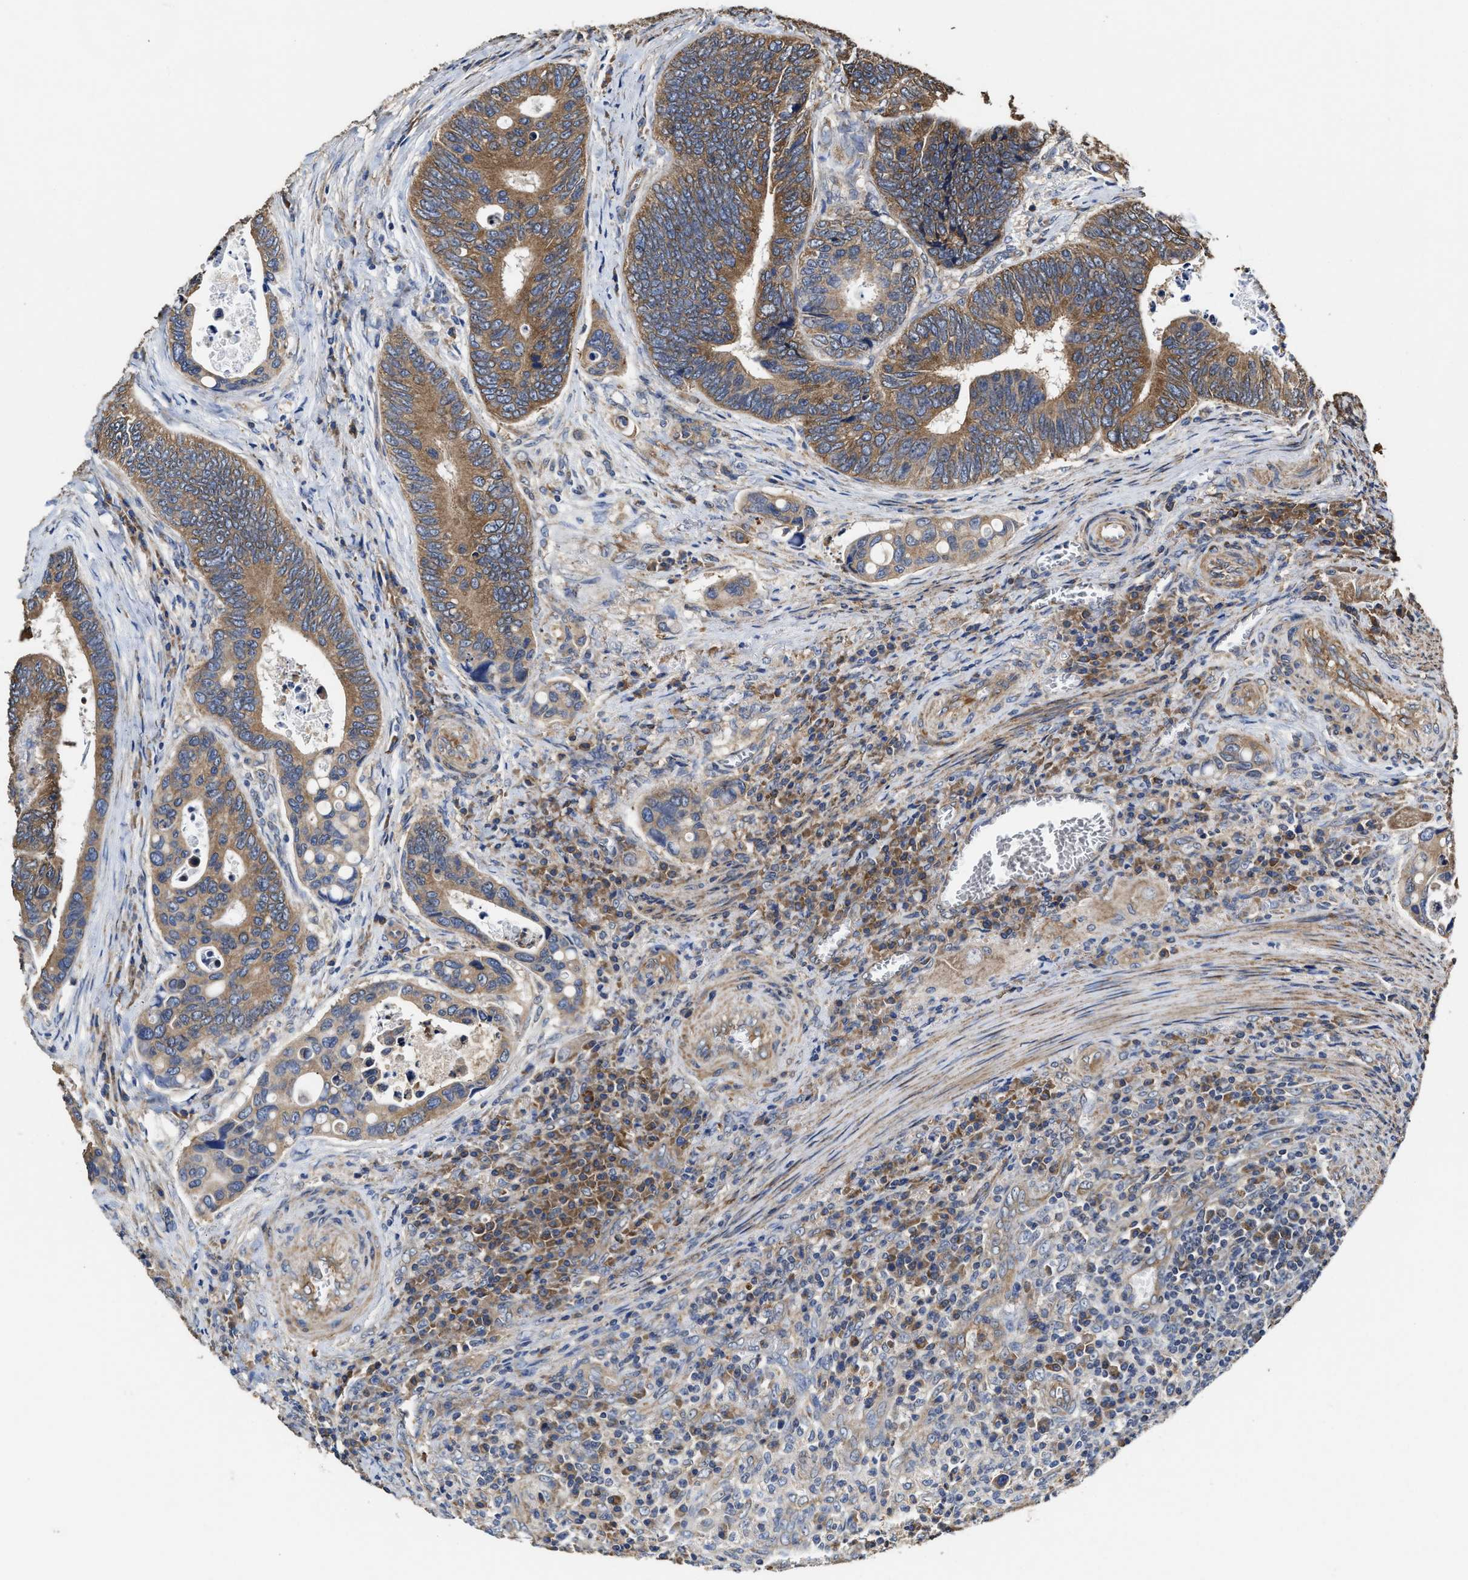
{"staining": {"intensity": "moderate", "quantity": ">75%", "location": "cytoplasmic/membranous"}, "tissue": "colorectal cancer", "cell_type": "Tumor cells", "image_type": "cancer", "snomed": [{"axis": "morphology", "description": "Inflammation, NOS"}, {"axis": "morphology", "description": "Adenocarcinoma, NOS"}, {"axis": "topography", "description": "Colon"}], "caption": "This micrograph reveals colorectal adenocarcinoma stained with IHC to label a protein in brown. The cytoplasmic/membranous of tumor cells show moderate positivity for the protein. Nuclei are counter-stained blue.", "gene": "SFXN4", "patient": {"sex": "male", "age": 72}}